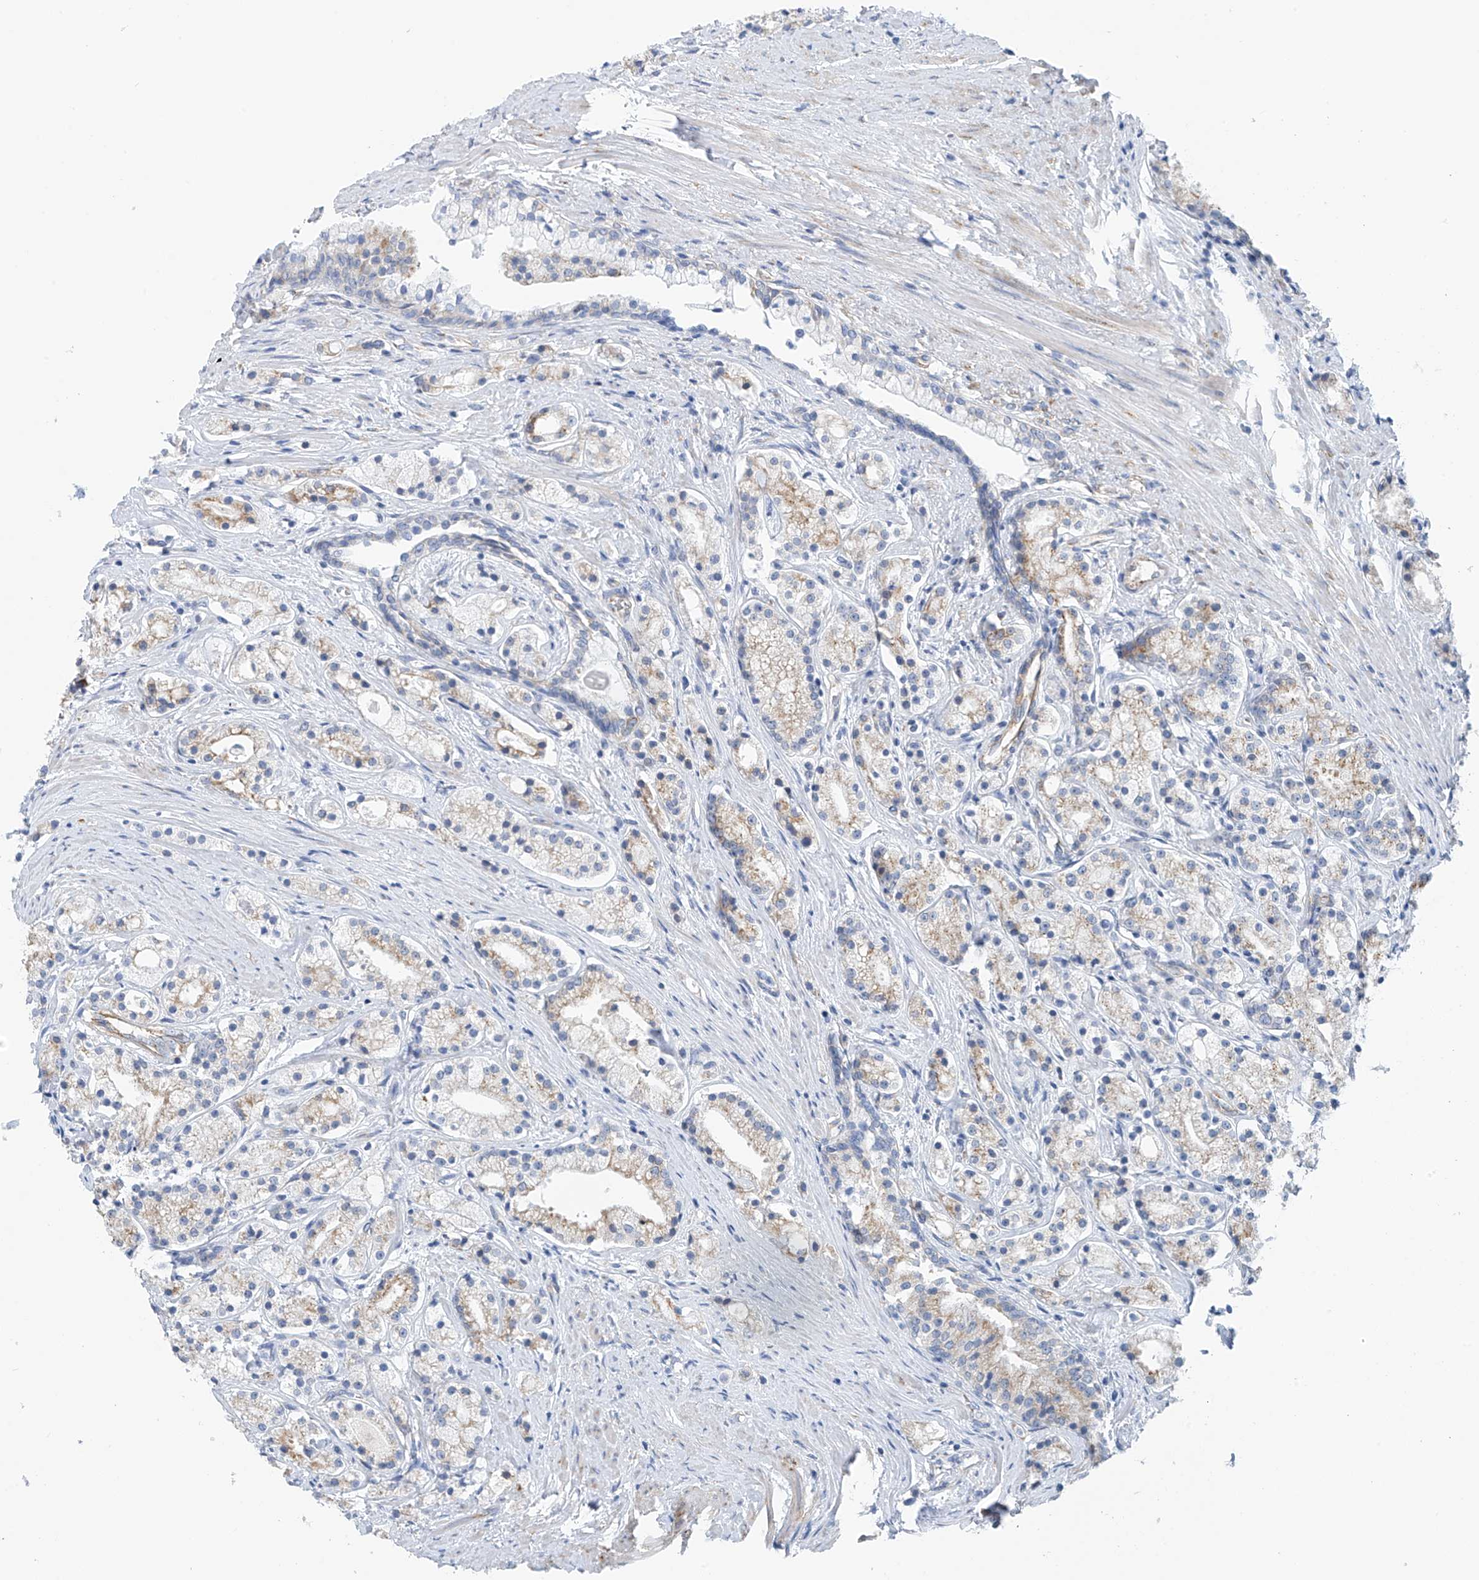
{"staining": {"intensity": "weak", "quantity": "<25%", "location": "cytoplasmic/membranous"}, "tissue": "prostate cancer", "cell_type": "Tumor cells", "image_type": "cancer", "snomed": [{"axis": "morphology", "description": "Adenocarcinoma, High grade"}, {"axis": "topography", "description": "Prostate"}], "caption": "This photomicrograph is of prostate high-grade adenocarcinoma stained with IHC to label a protein in brown with the nuclei are counter-stained blue. There is no expression in tumor cells. (DAB (3,3'-diaminobenzidine) immunohistochemistry visualized using brightfield microscopy, high magnification).", "gene": "RCN2", "patient": {"sex": "male", "age": 69}}